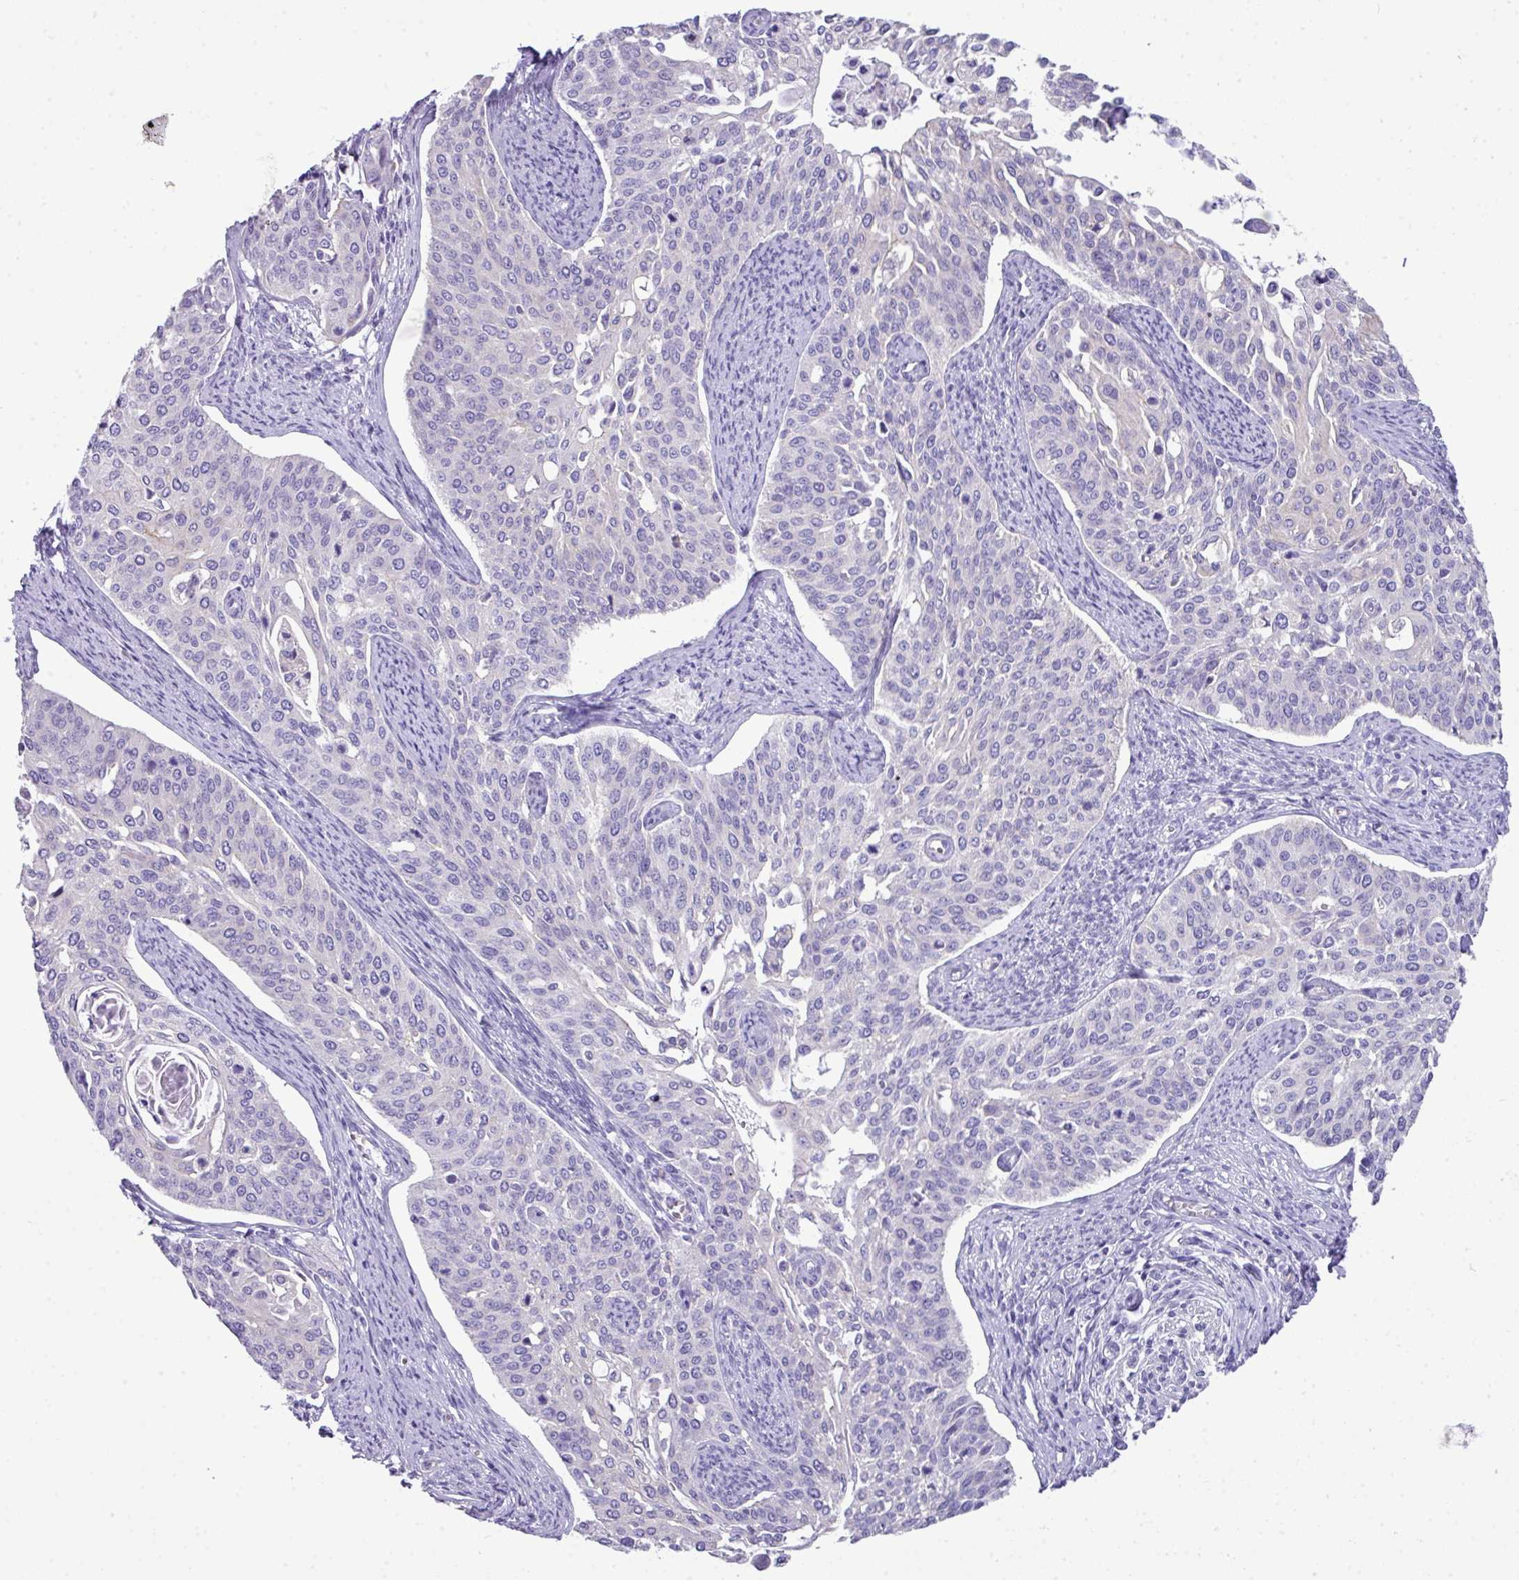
{"staining": {"intensity": "negative", "quantity": "none", "location": "none"}, "tissue": "cervical cancer", "cell_type": "Tumor cells", "image_type": "cancer", "snomed": [{"axis": "morphology", "description": "Squamous cell carcinoma, NOS"}, {"axis": "topography", "description": "Cervix"}], "caption": "Immunohistochemistry (IHC) micrograph of cervical squamous cell carcinoma stained for a protein (brown), which exhibits no staining in tumor cells.", "gene": "ABCC5", "patient": {"sex": "female", "age": 44}}